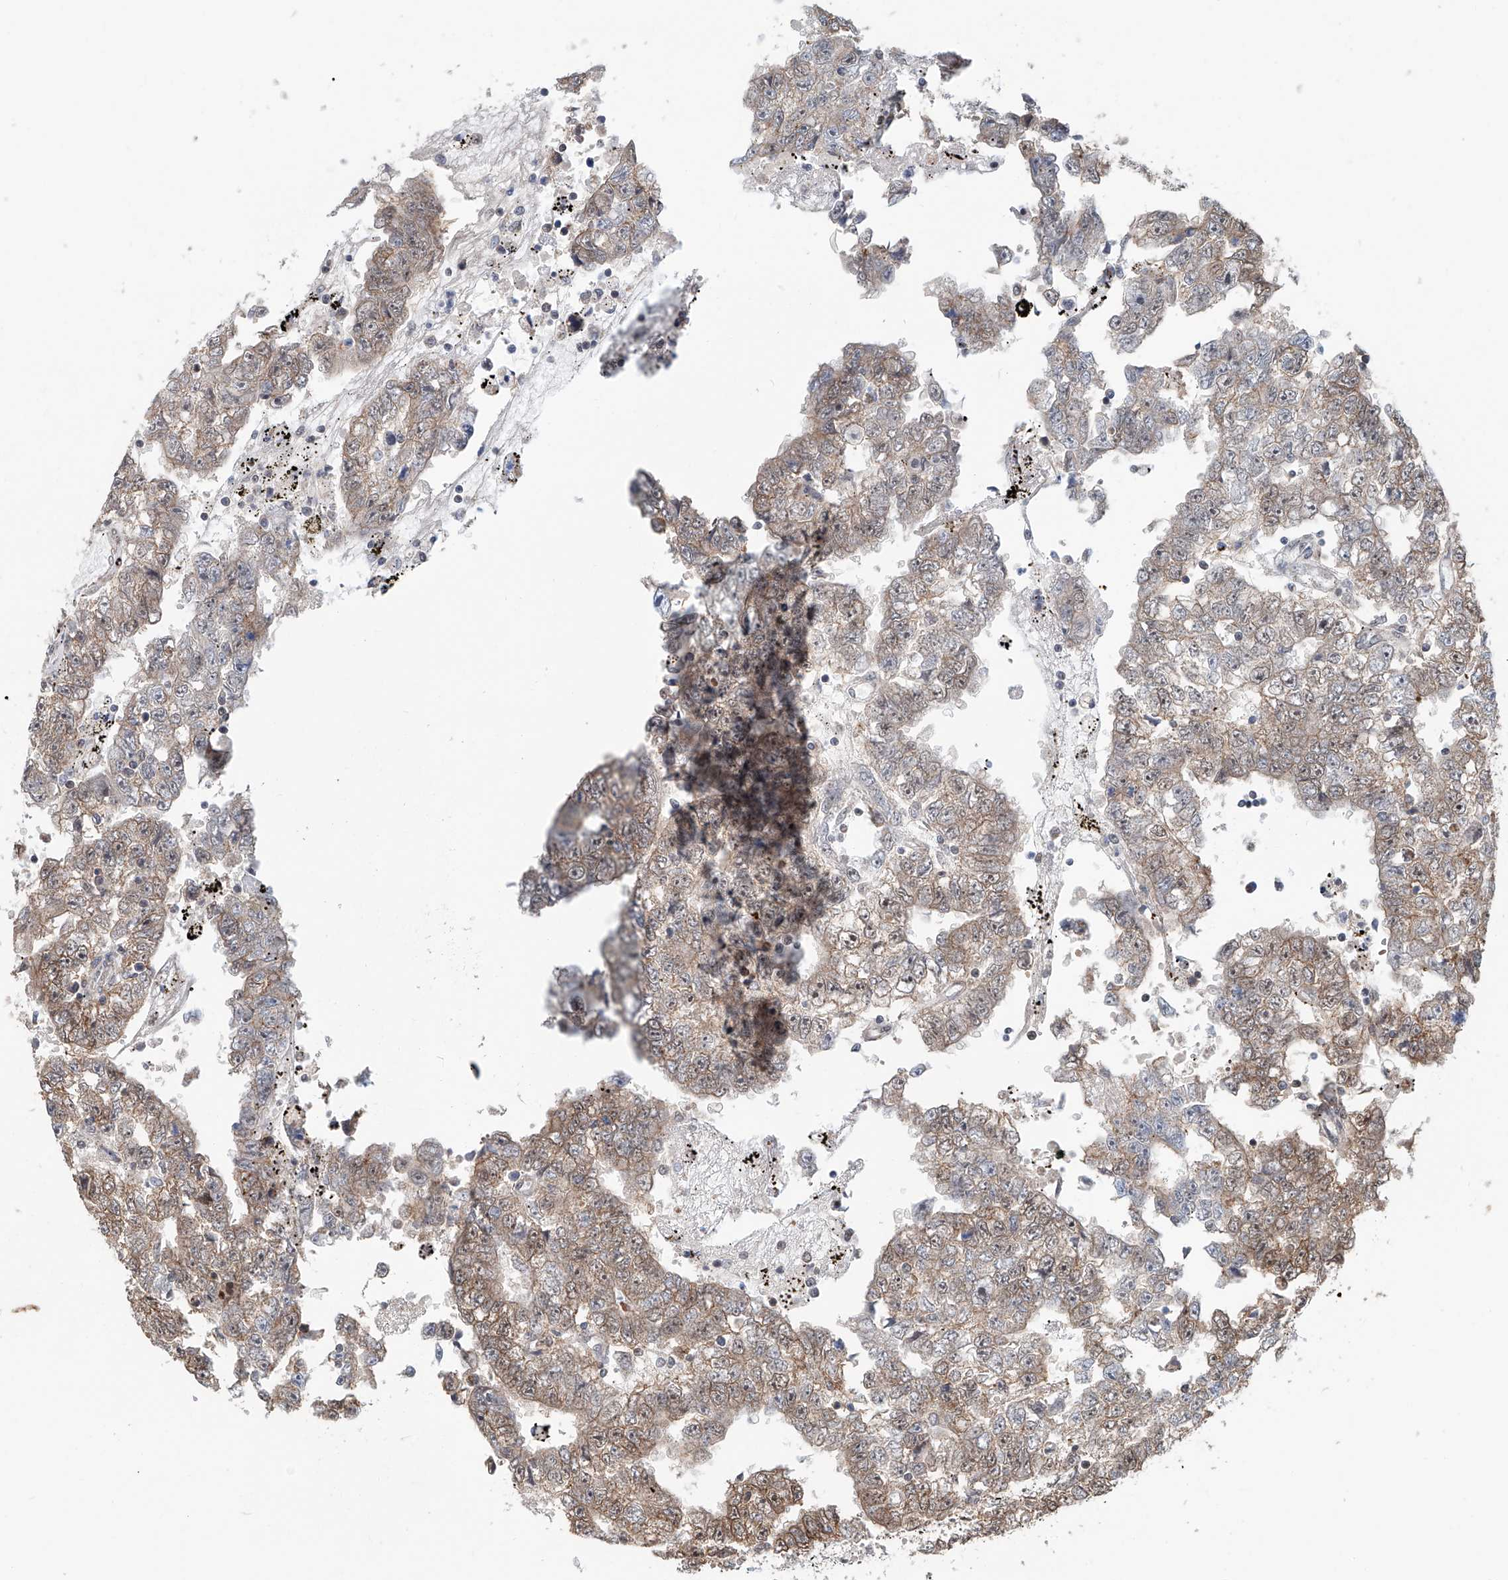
{"staining": {"intensity": "moderate", "quantity": ">75%", "location": "cytoplasmic/membranous"}, "tissue": "testis cancer", "cell_type": "Tumor cells", "image_type": "cancer", "snomed": [{"axis": "morphology", "description": "Carcinoma, Embryonal, NOS"}, {"axis": "topography", "description": "Testis"}], "caption": "Protein staining of testis embryonal carcinoma tissue exhibits moderate cytoplasmic/membranous positivity in approximately >75% of tumor cells. (DAB (3,3'-diaminobenzidine) IHC, brown staining for protein, blue staining for nuclei).", "gene": "SDE2", "patient": {"sex": "male", "age": 25}}